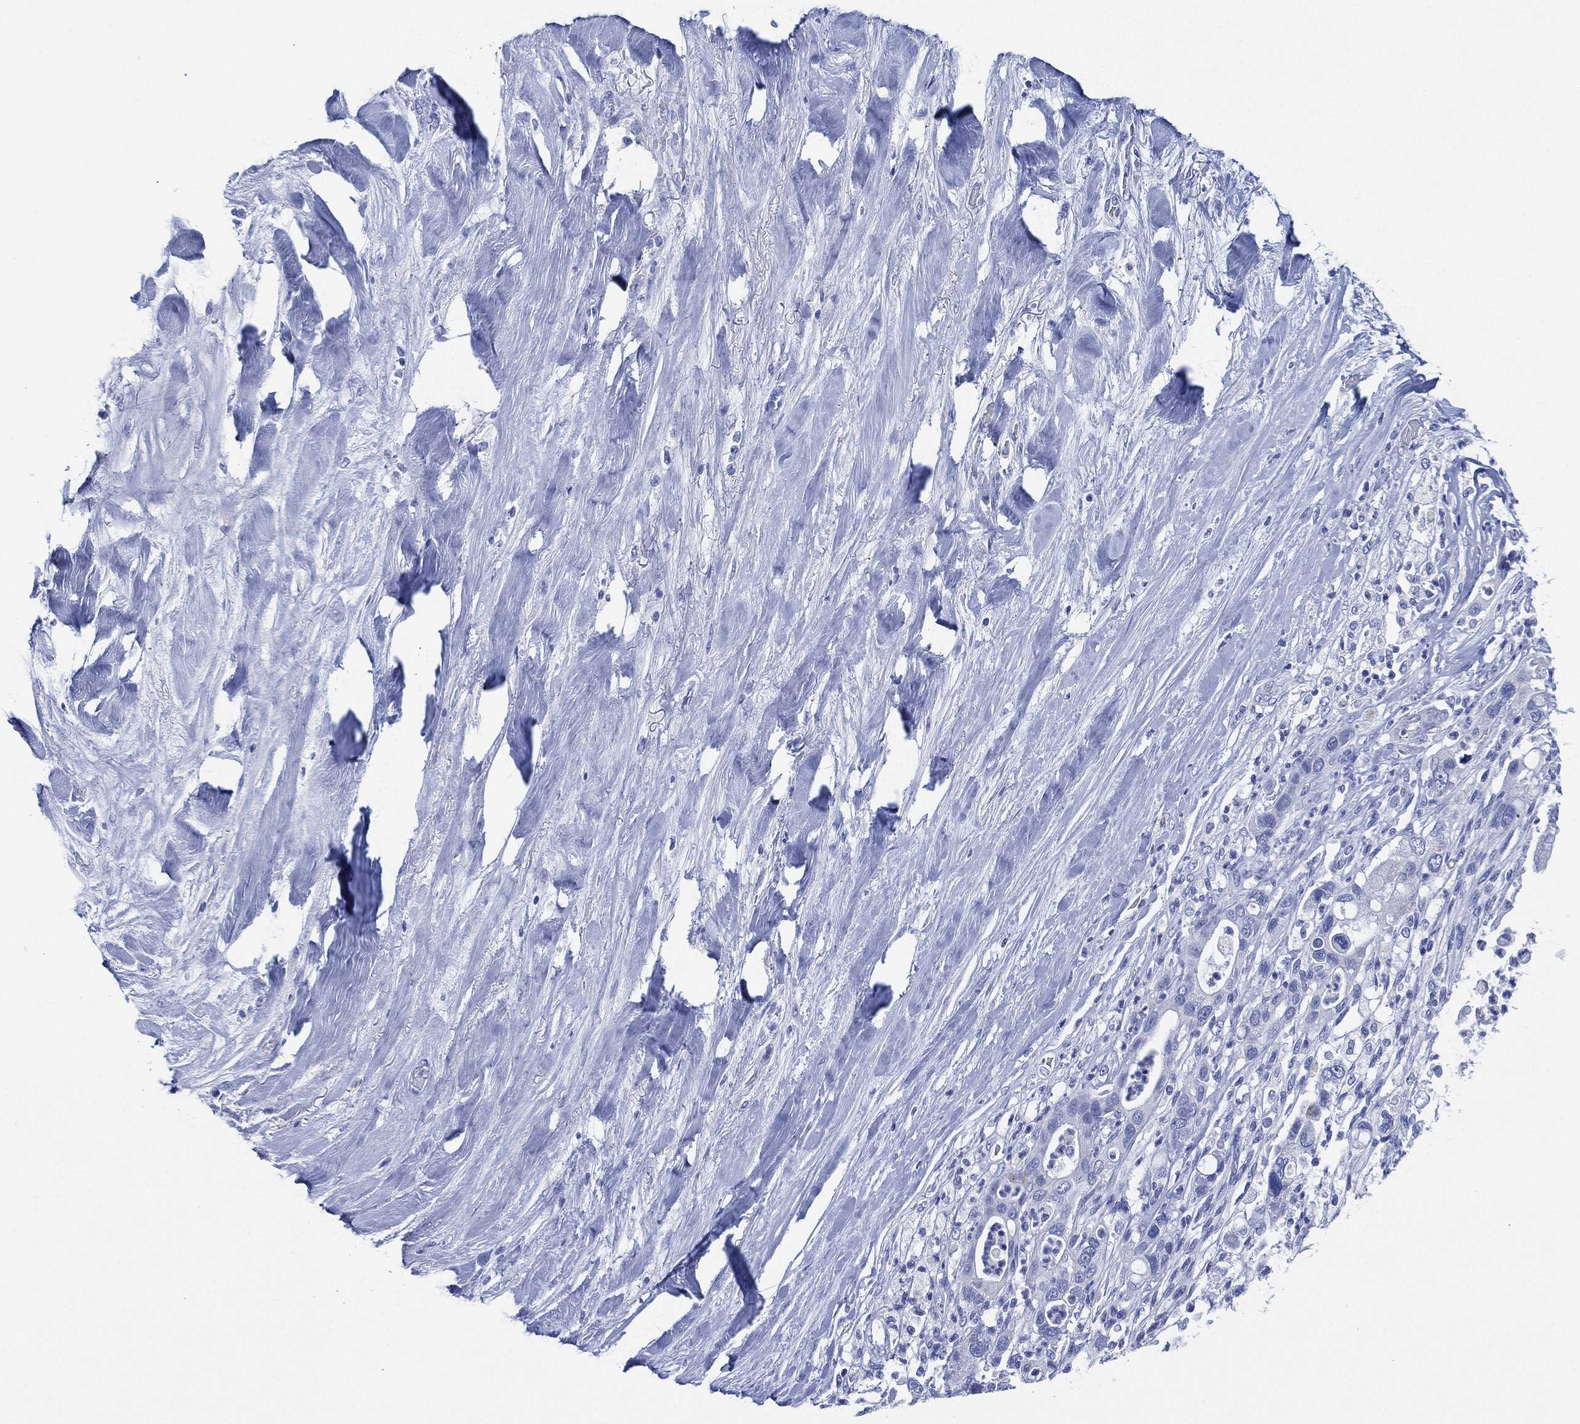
{"staining": {"intensity": "negative", "quantity": "none", "location": "none"}, "tissue": "liver cancer", "cell_type": "Tumor cells", "image_type": "cancer", "snomed": [{"axis": "morphology", "description": "Cholangiocarcinoma"}, {"axis": "topography", "description": "Liver"}], "caption": "An IHC photomicrograph of liver cancer (cholangiocarcinoma) is shown. There is no staining in tumor cells of liver cancer (cholangiocarcinoma). Nuclei are stained in blue.", "gene": "SLC9C2", "patient": {"sex": "female", "age": 54}}